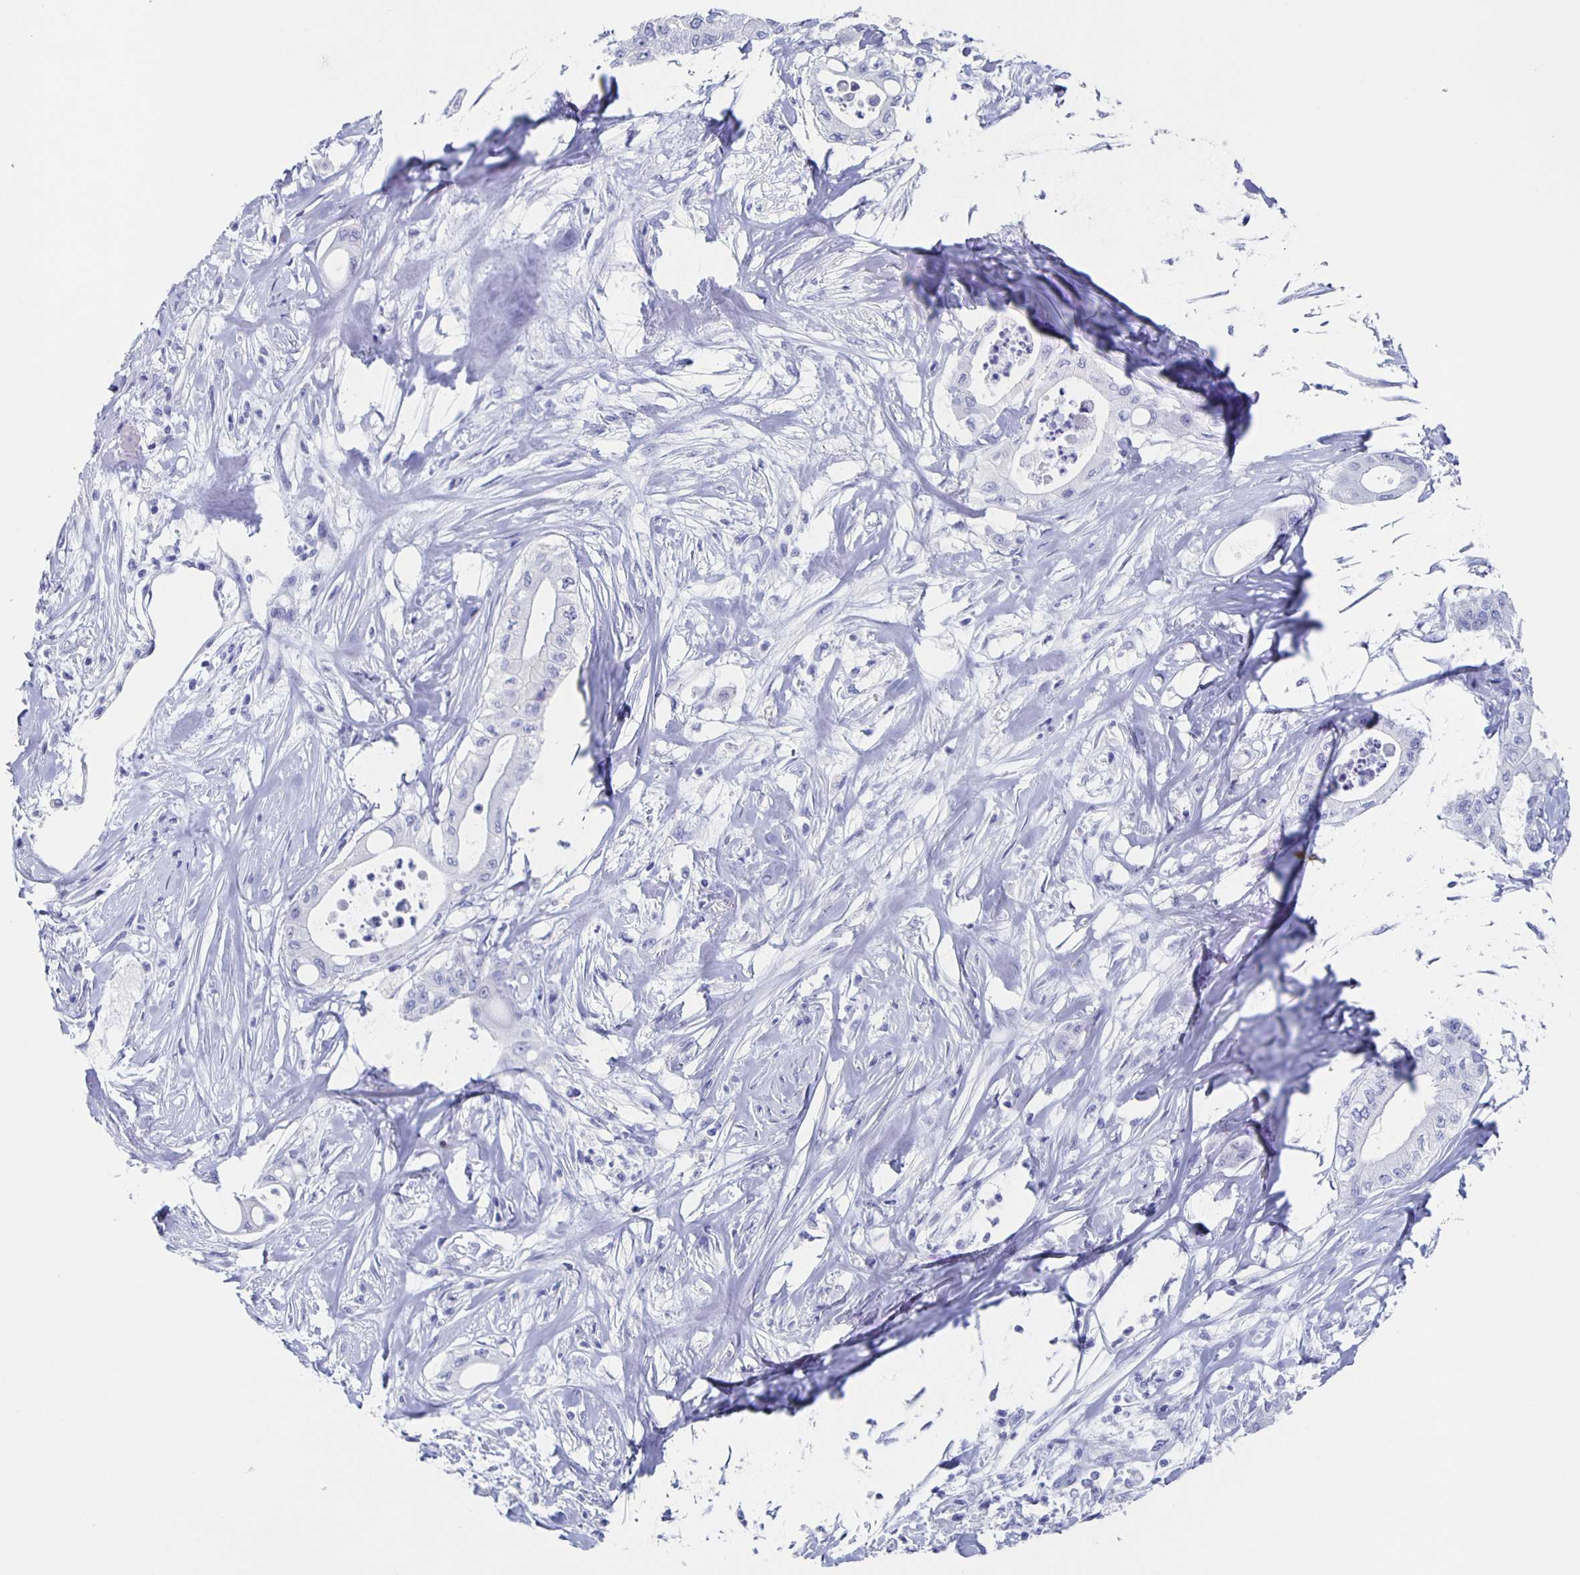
{"staining": {"intensity": "negative", "quantity": "none", "location": "none"}, "tissue": "pancreatic cancer", "cell_type": "Tumor cells", "image_type": "cancer", "snomed": [{"axis": "morphology", "description": "Adenocarcinoma, NOS"}, {"axis": "topography", "description": "Pancreas"}], "caption": "This is a photomicrograph of IHC staining of pancreatic cancer (adenocarcinoma), which shows no staining in tumor cells.", "gene": "SLC34A2", "patient": {"sex": "male", "age": 71}}